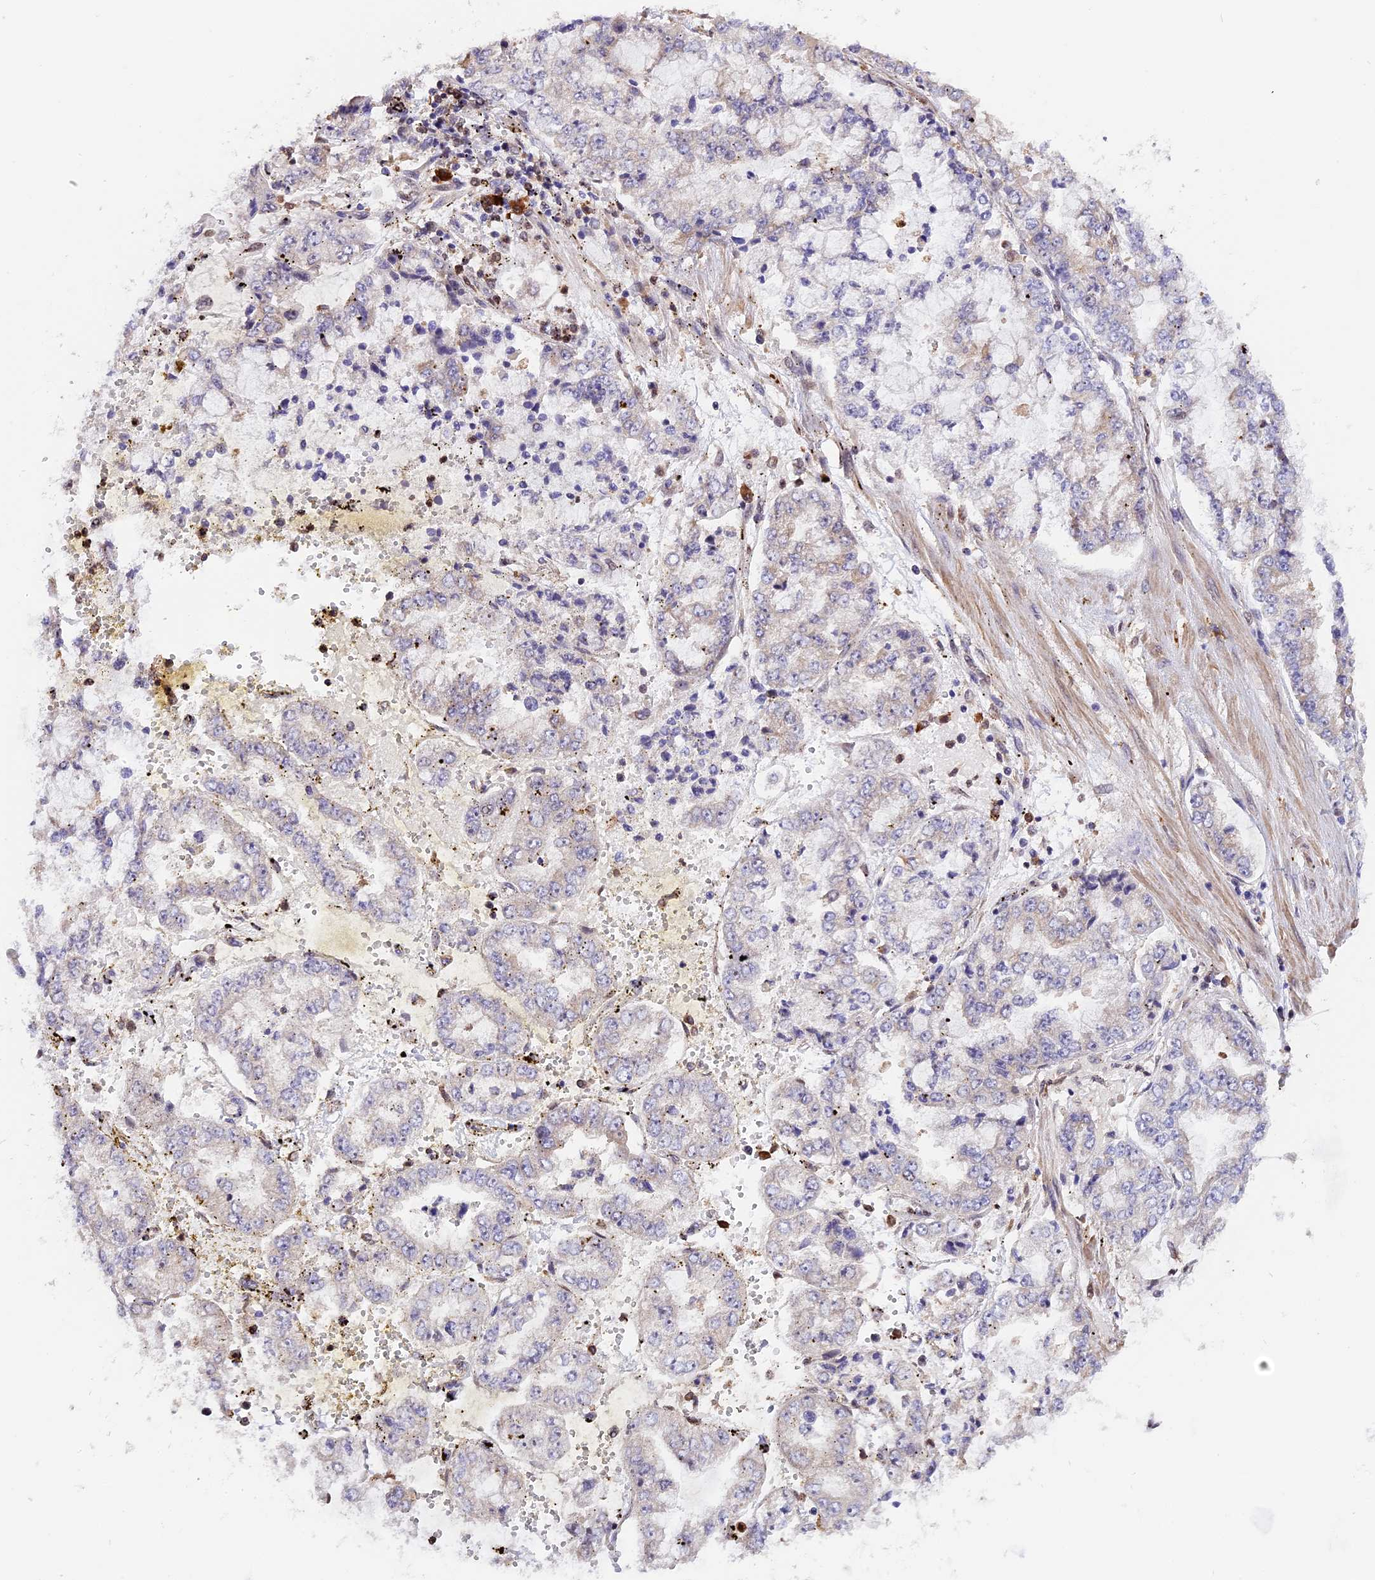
{"staining": {"intensity": "negative", "quantity": "none", "location": "none"}, "tissue": "stomach cancer", "cell_type": "Tumor cells", "image_type": "cancer", "snomed": [{"axis": "morphology", "description": "Adenocarcinoma, NOS"}, {"axis": "topography", "description": "Stomach"}], "caption": "The photomicrograph exhibits no significant expression in tumor cells of stomach adenocarcinoma.", "gene": "HERPUD1", "patient": {"sex": "male", "age": 76}}